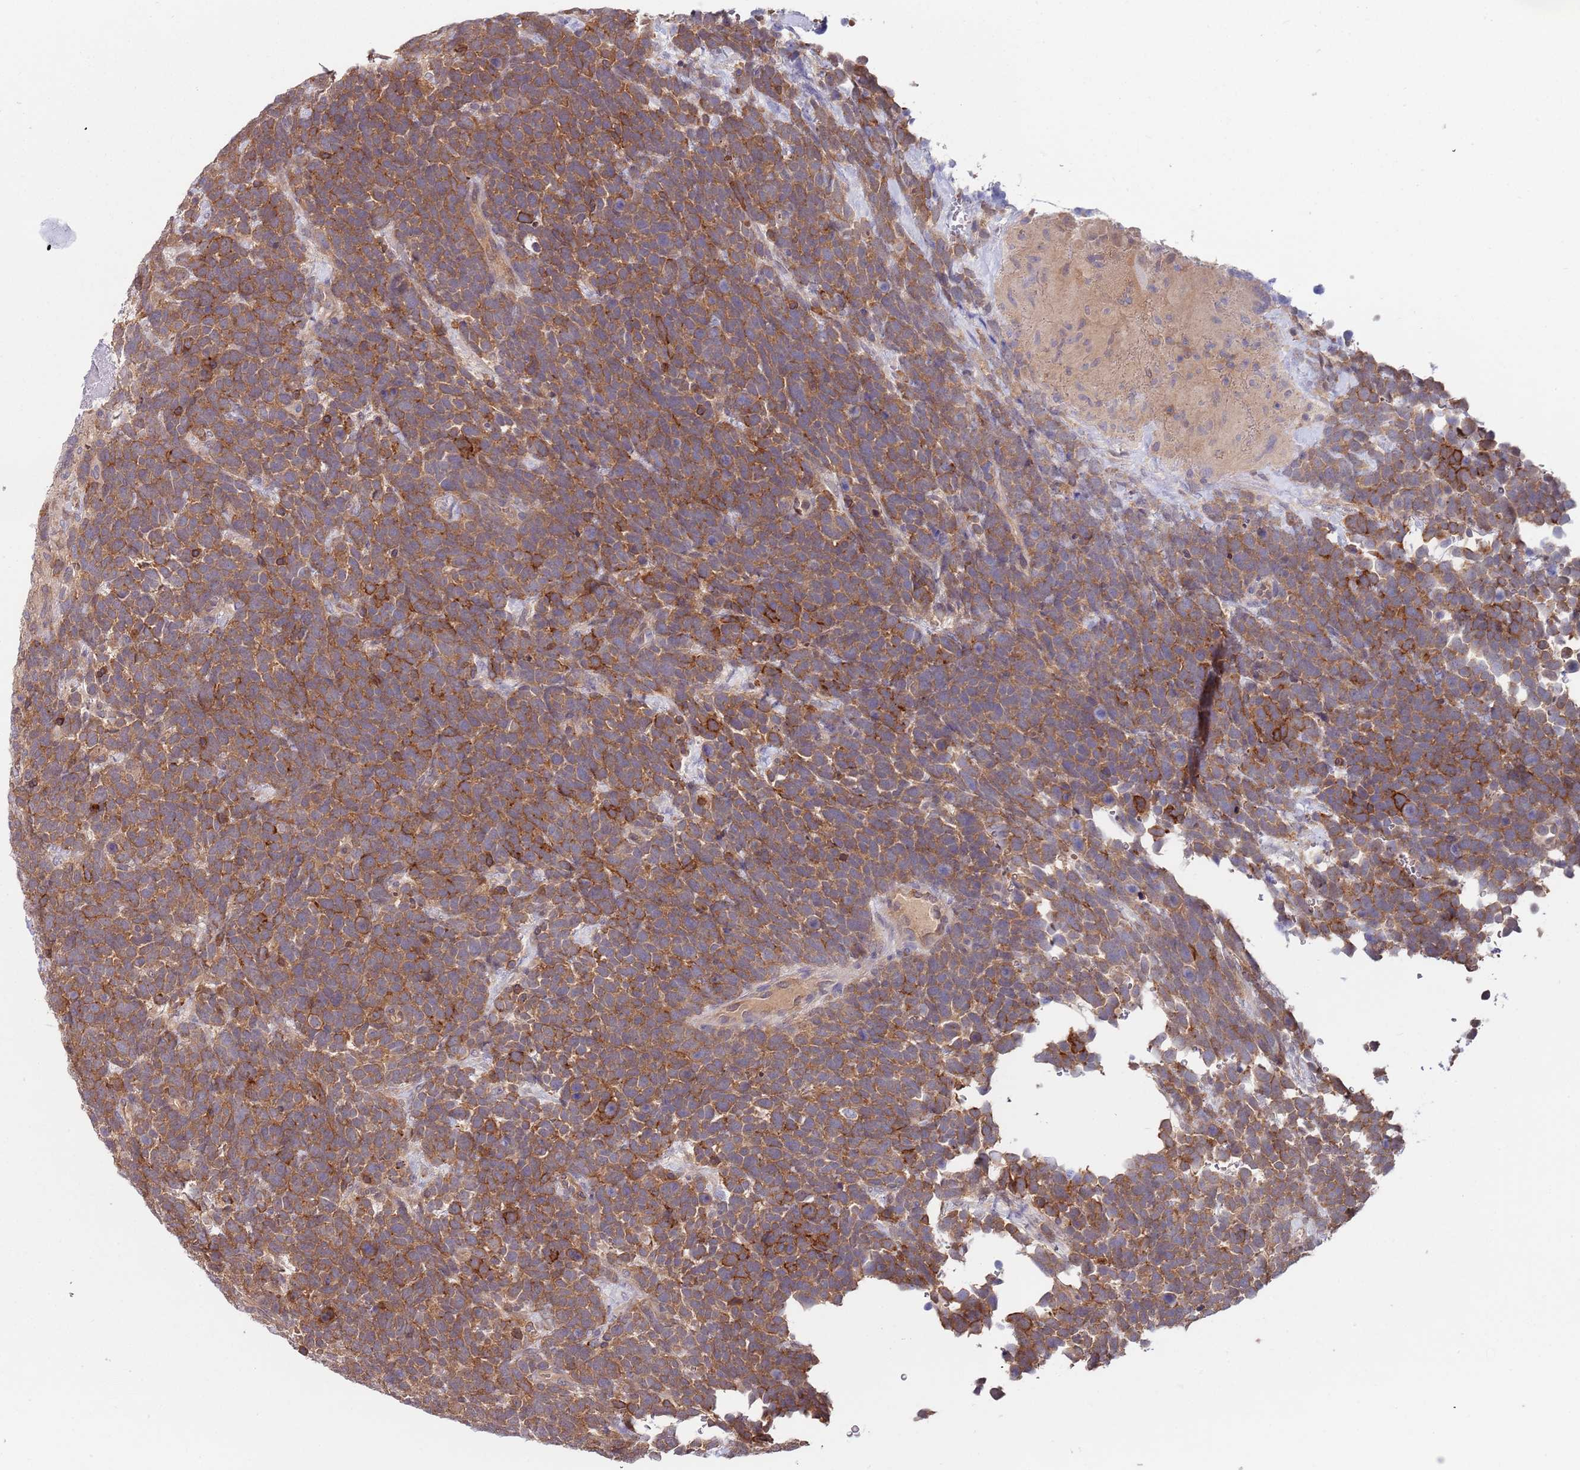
{"staining": {"intensity": "moderate", "quantity": ">75%", "location": "cytoplasmic/membranous"}, "tissue": "urothelial cancer", "cell_type": "Tumor cells", "image_type": "cancer", "snomed": [{"axis": "morphology", "description": "Urothelial carcinoma, High grade"}, {"axis": "topography", "description": "Urinary bladder"}], "caption": "High-grade urothelial carcinoma tissue exhibits moderate cytoplasmic/membranous expression in approximately >75% of tumor cells, visualized by immunohistochemistry.", "gene": "GSDMD", "patient": {"sex": "female", "age": 82}}